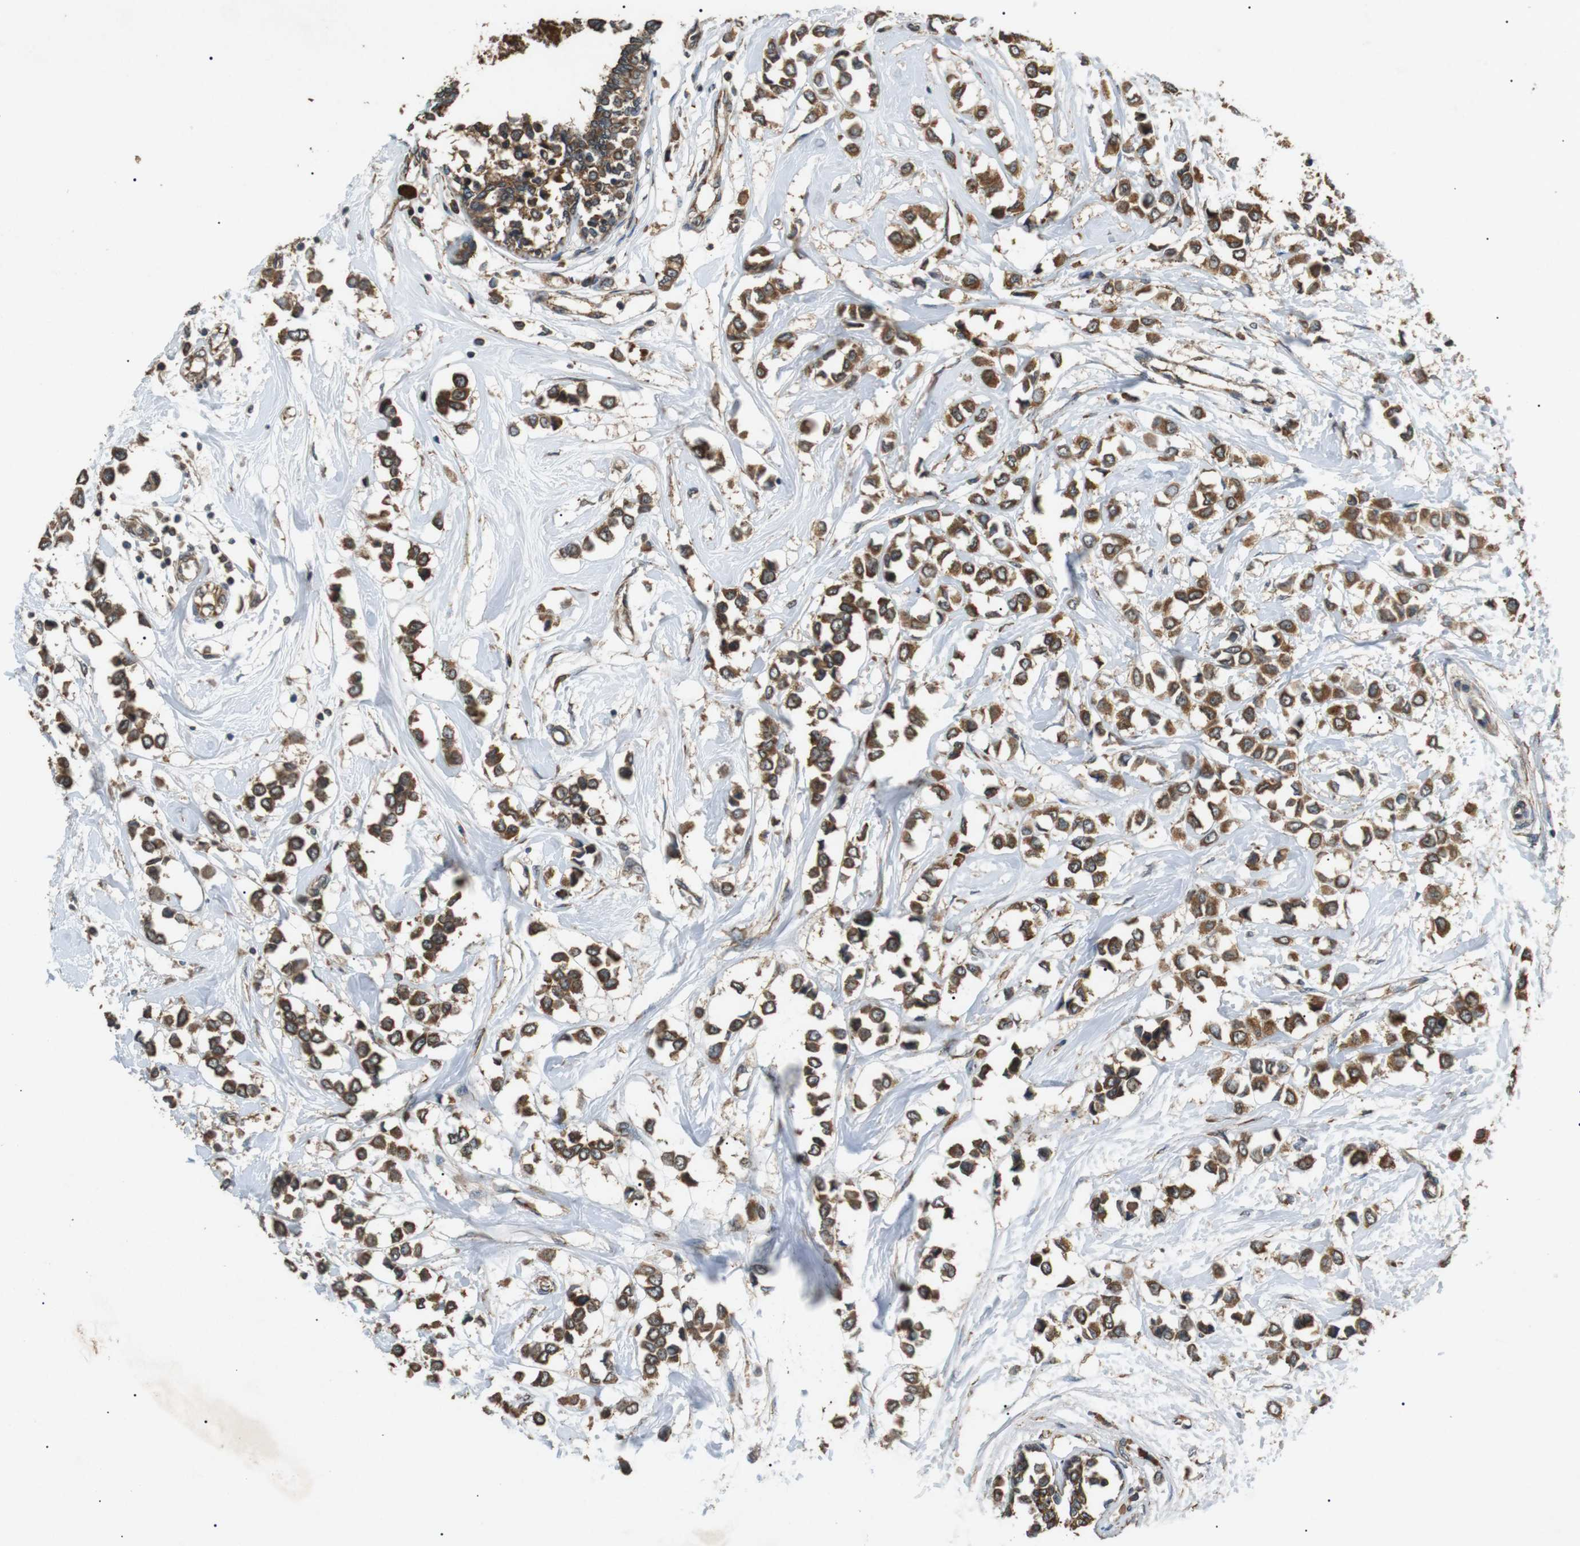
{"staining": {"intensity": "moderate", "quantity": ">75%", "location": "cytoplasmic/membranous"}, "tissue": "breast cancer", "cell_type": "Tumor cells", "image_type": "cancer", "snomed": [{"axis": "morphology", "description": "Lobular carcinoma"}, {"axis": "topography", "description": "Breast"}], "caption": "Breast lobular carcinoma was stained to show a protein in brown. There is medium levels of moderate cytoplasmic/membranous staining in approximately >75% of tumor cells.", "gene": "TBC1D15", "patient": {"sex": "female", "age": 51}}